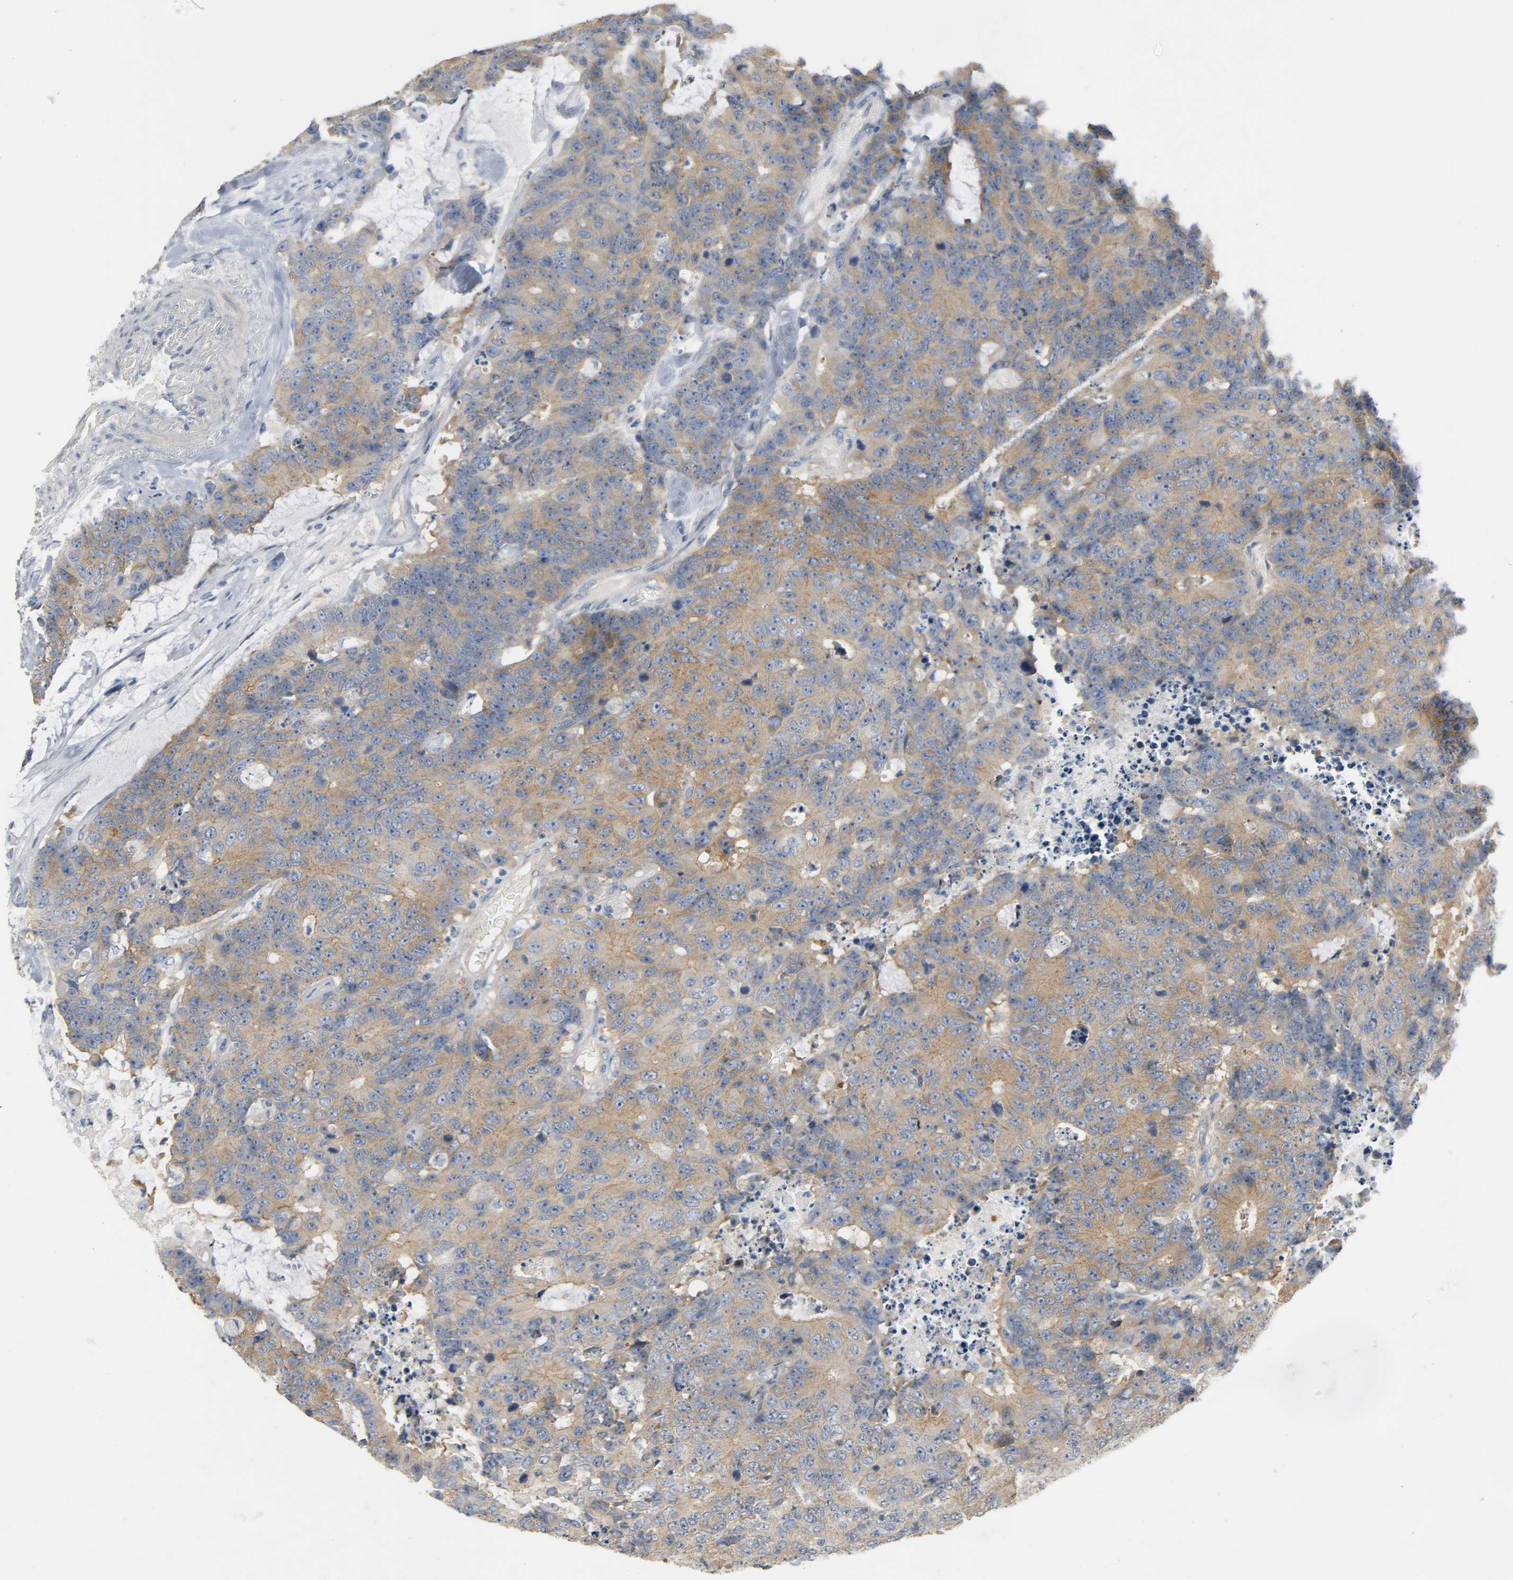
{"staining": {"intensity": "moderate", "quantity": ">75%", "location": "cytoplasmic/membranous"}, "tissue": "colorectal cancer", "cell_type": "Tumor cells", "image_type": "cancer", "snomed": [{"axis": "morphology", "description": "Adenocarcinoma, NOS"}, {"axis": "topography", "description": "Colon"}], "caption": "DAB immunohistochemical staining of human adenocarcinoma (colorectal) shows moderate cytoplasmic/membranous protein expression in approximately >75% of tumor cells.", "gene": "ARPC1A", "patient": {"sex": "female", "age": 86}}